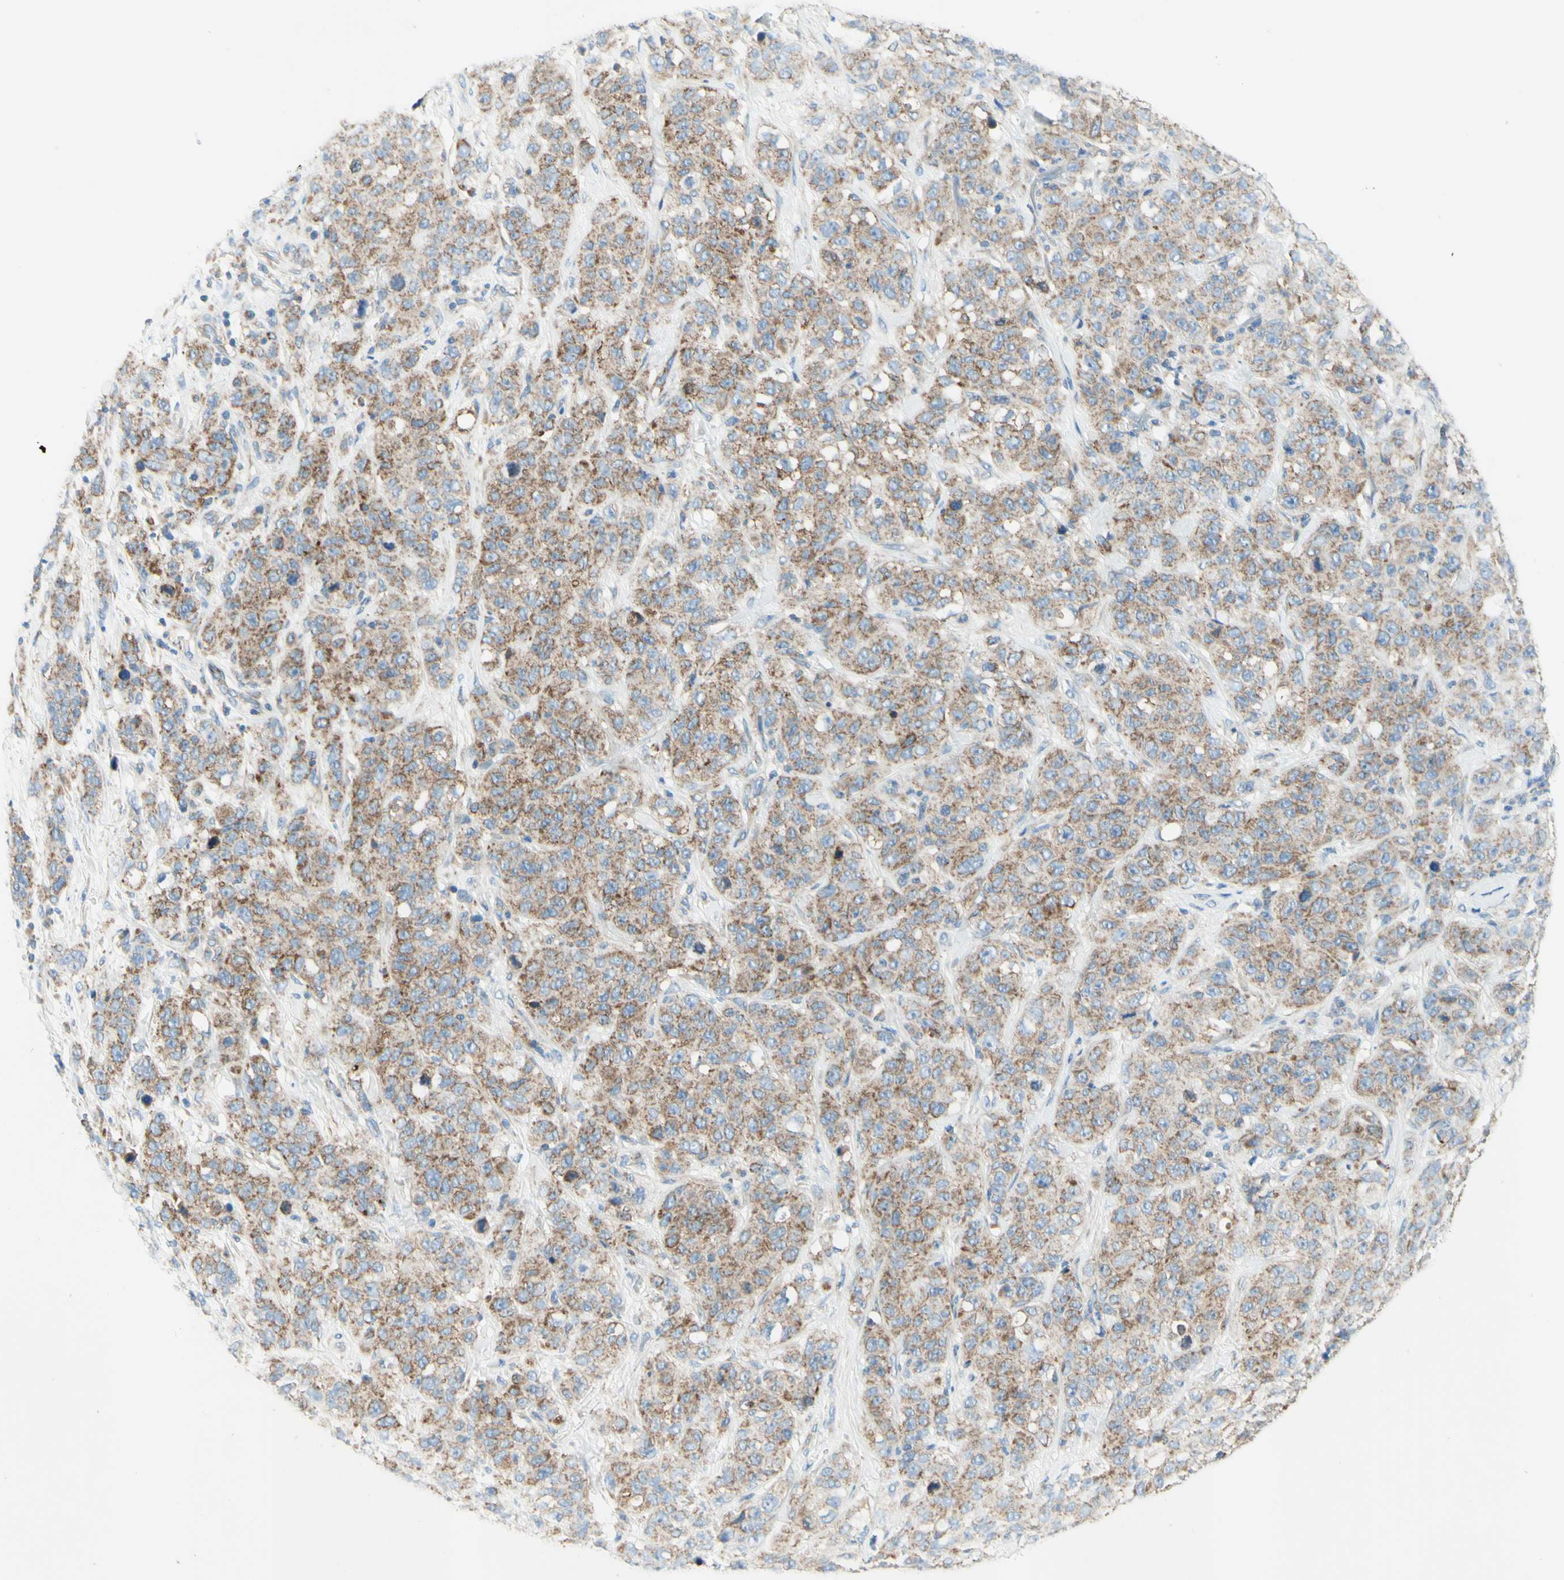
{"staining": {"intensity": "moderate", "quantity": ">75%", "location": "cytoplasmic/membranous"}, "tissue": "stomach cancer", "cell_type": "Tumor cells", "image_type": "cancer", "snomed": [{"axis": "morphology", "description": "Adenocarcinoma, NOS"}, {"axis": "topography", "description": "Stomach"}], "caption": "Protein analysis of stomach cancer (adenocarcinoma) tissue demonstrates moderate cytoplasmic/membranous positivity in approximately >75% of tumor cells.", "gene": "ARMC10", "patient": {"sex": "male", "age": 48}}